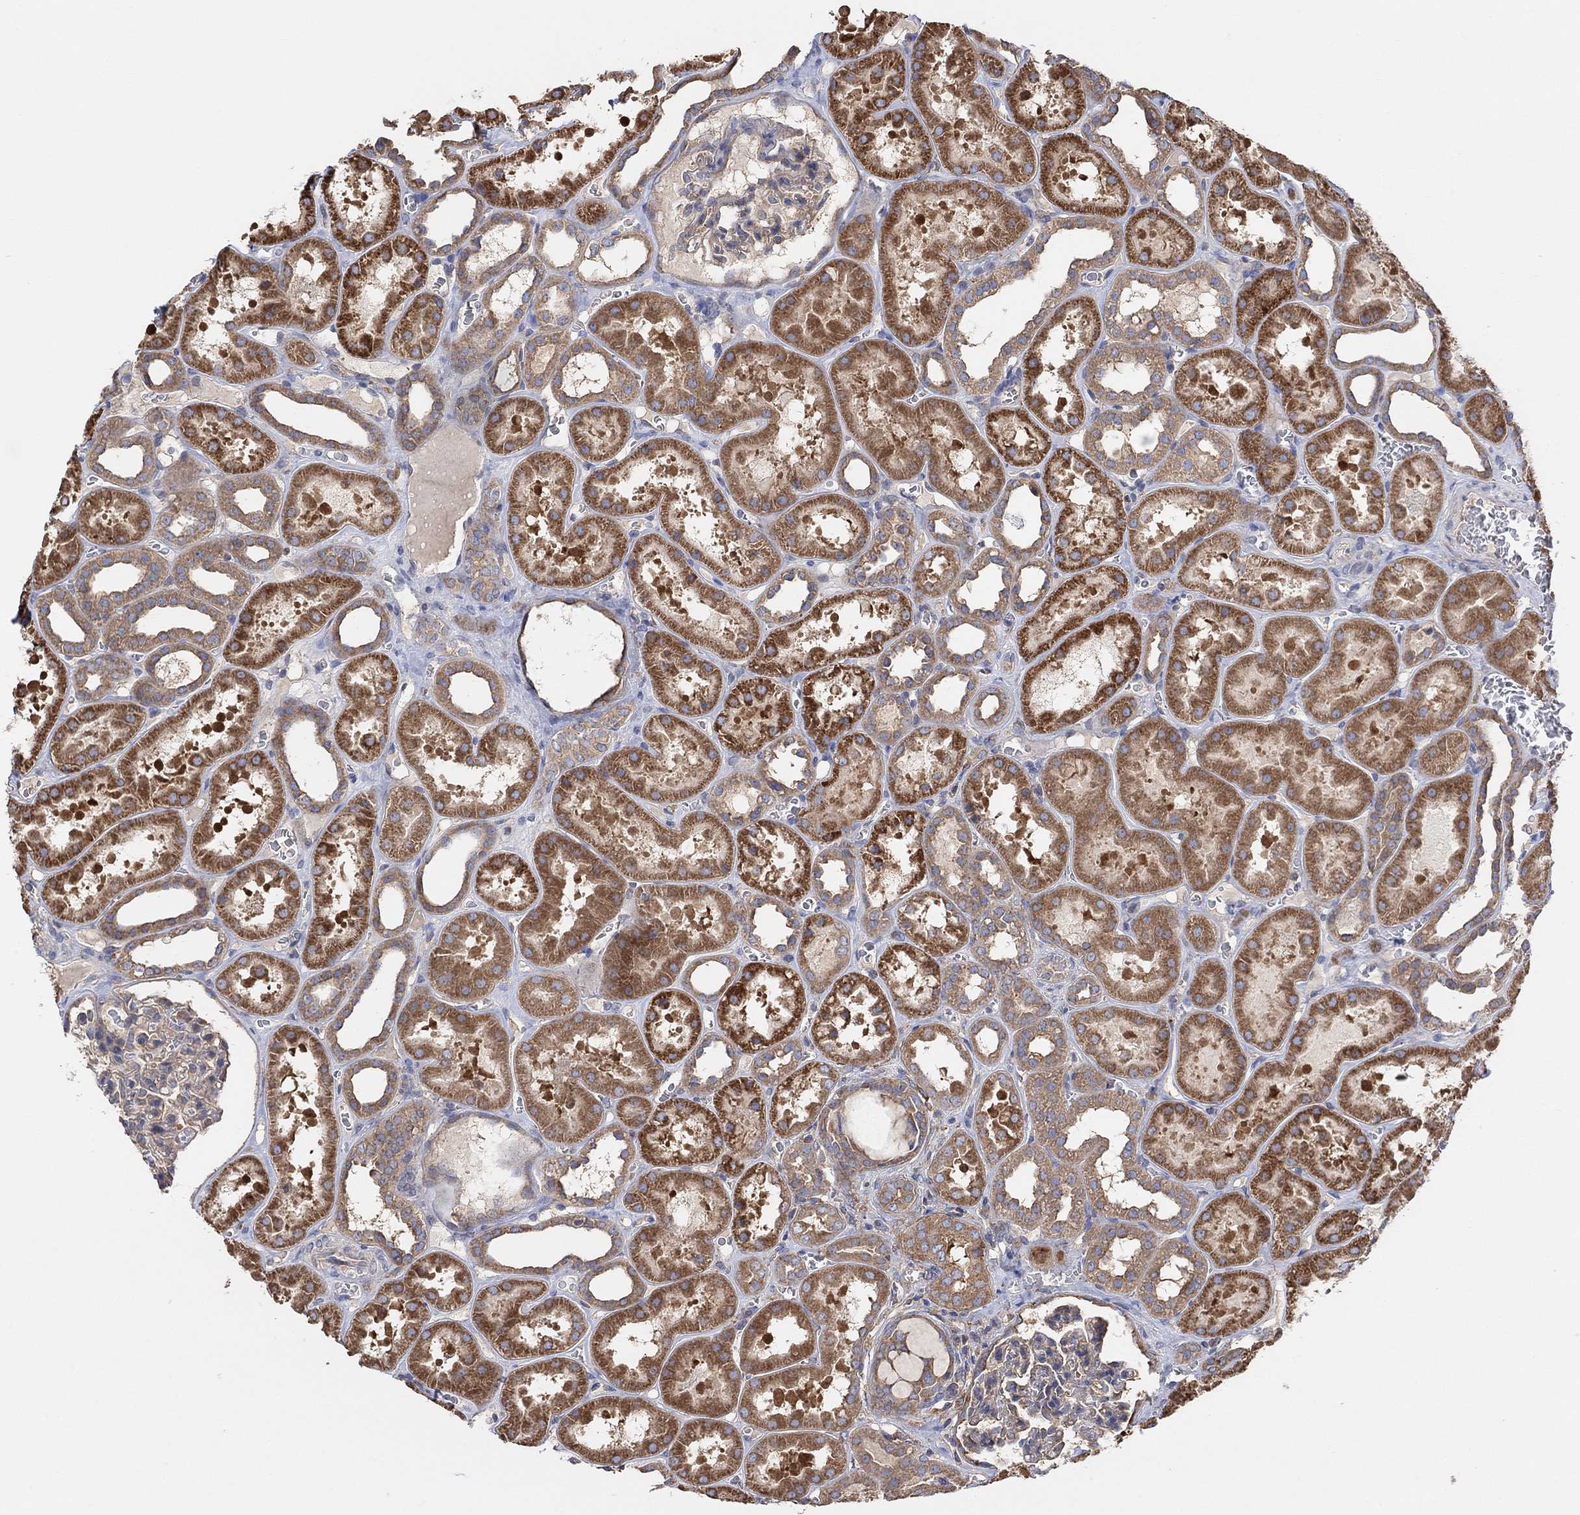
{"staining": {"intensity": "weak", "quantity": "25%-75%", "location": "cytoplasmic/membranous"}, "tissue": "kidney", "cell_type": "Cells in glomeruli", "image_type": "normal", "snomed": [{"axis": "morphology", "description": "Normal tissue, NOS"}, {"axis": "topography", "description": "Kidney"}], "caption": "Immunohistochemical staining of normal human kidney displays weak cytoplasmic/membranous protein staining in about 25%-75% of cells in glomeruli. Using DAB (3,3'-diaminobenzidine) (brown) and hematoxylin (blue) stains, captured at high magnification using brightfield microscopy.", "gene": "BLOC1S3", "patient": {"sex": "female", "age": 41}}